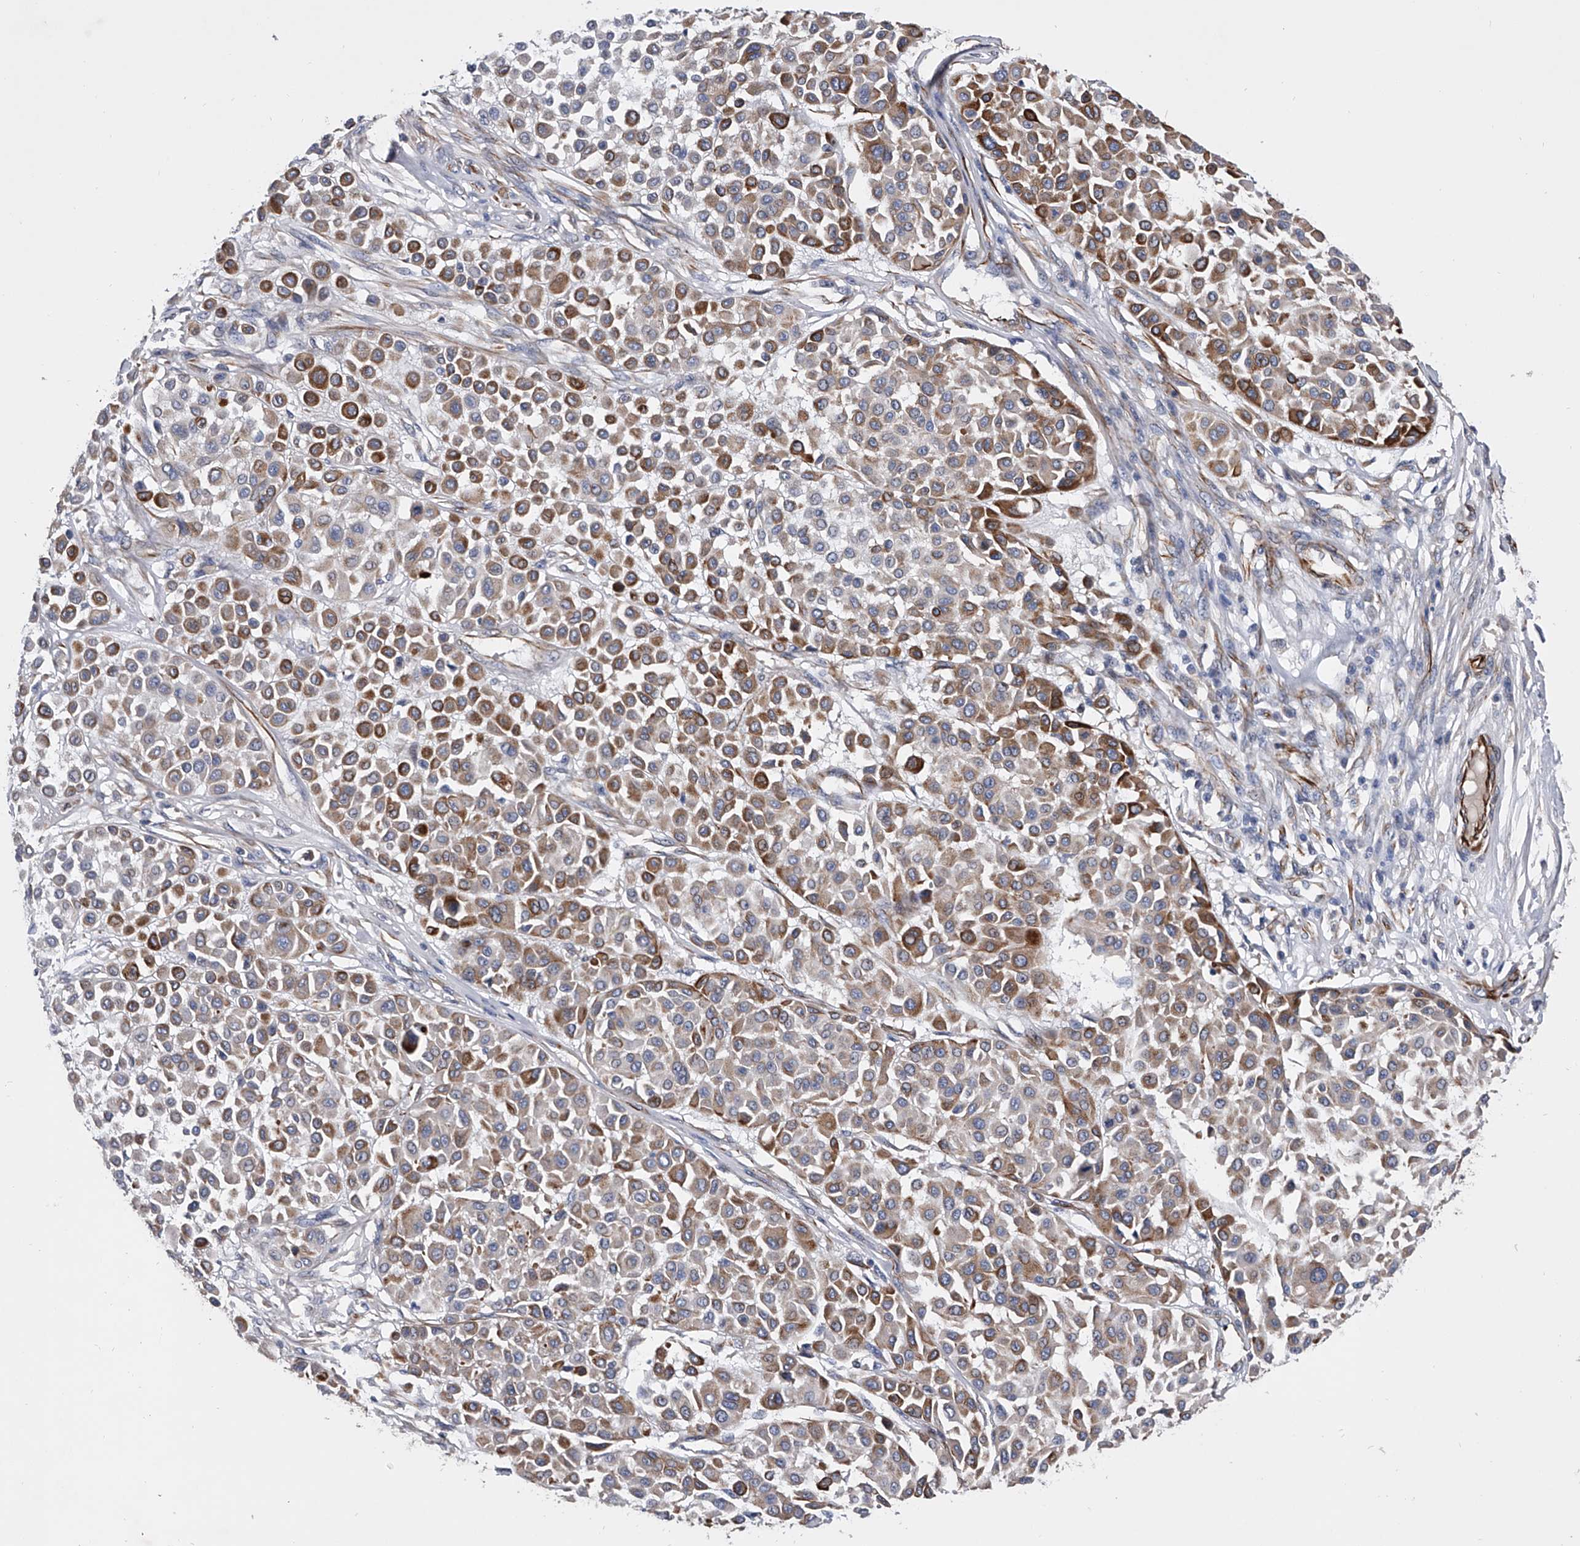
{"staining": {"intensity": "moderate", "quantity": ">75%", "location": "cytoplasmic/membranous"}, "tissue": "melanoma", "cell_type": "Tumor cells", "image_type": "cancer", "snomed": [{"axis": "morphology", "description": "Malignant melanoma, Metastatic site"}, {"axis": "topography", "description": "Soft tissue"}], "caption": "Malignant melanoma (metastatic site) stained for a protein shows moderate cytoplasmic/membranous positivity in tumor cells.", "gene": "EFCAB7", "patient": {"sex": "male", "age": 41}}